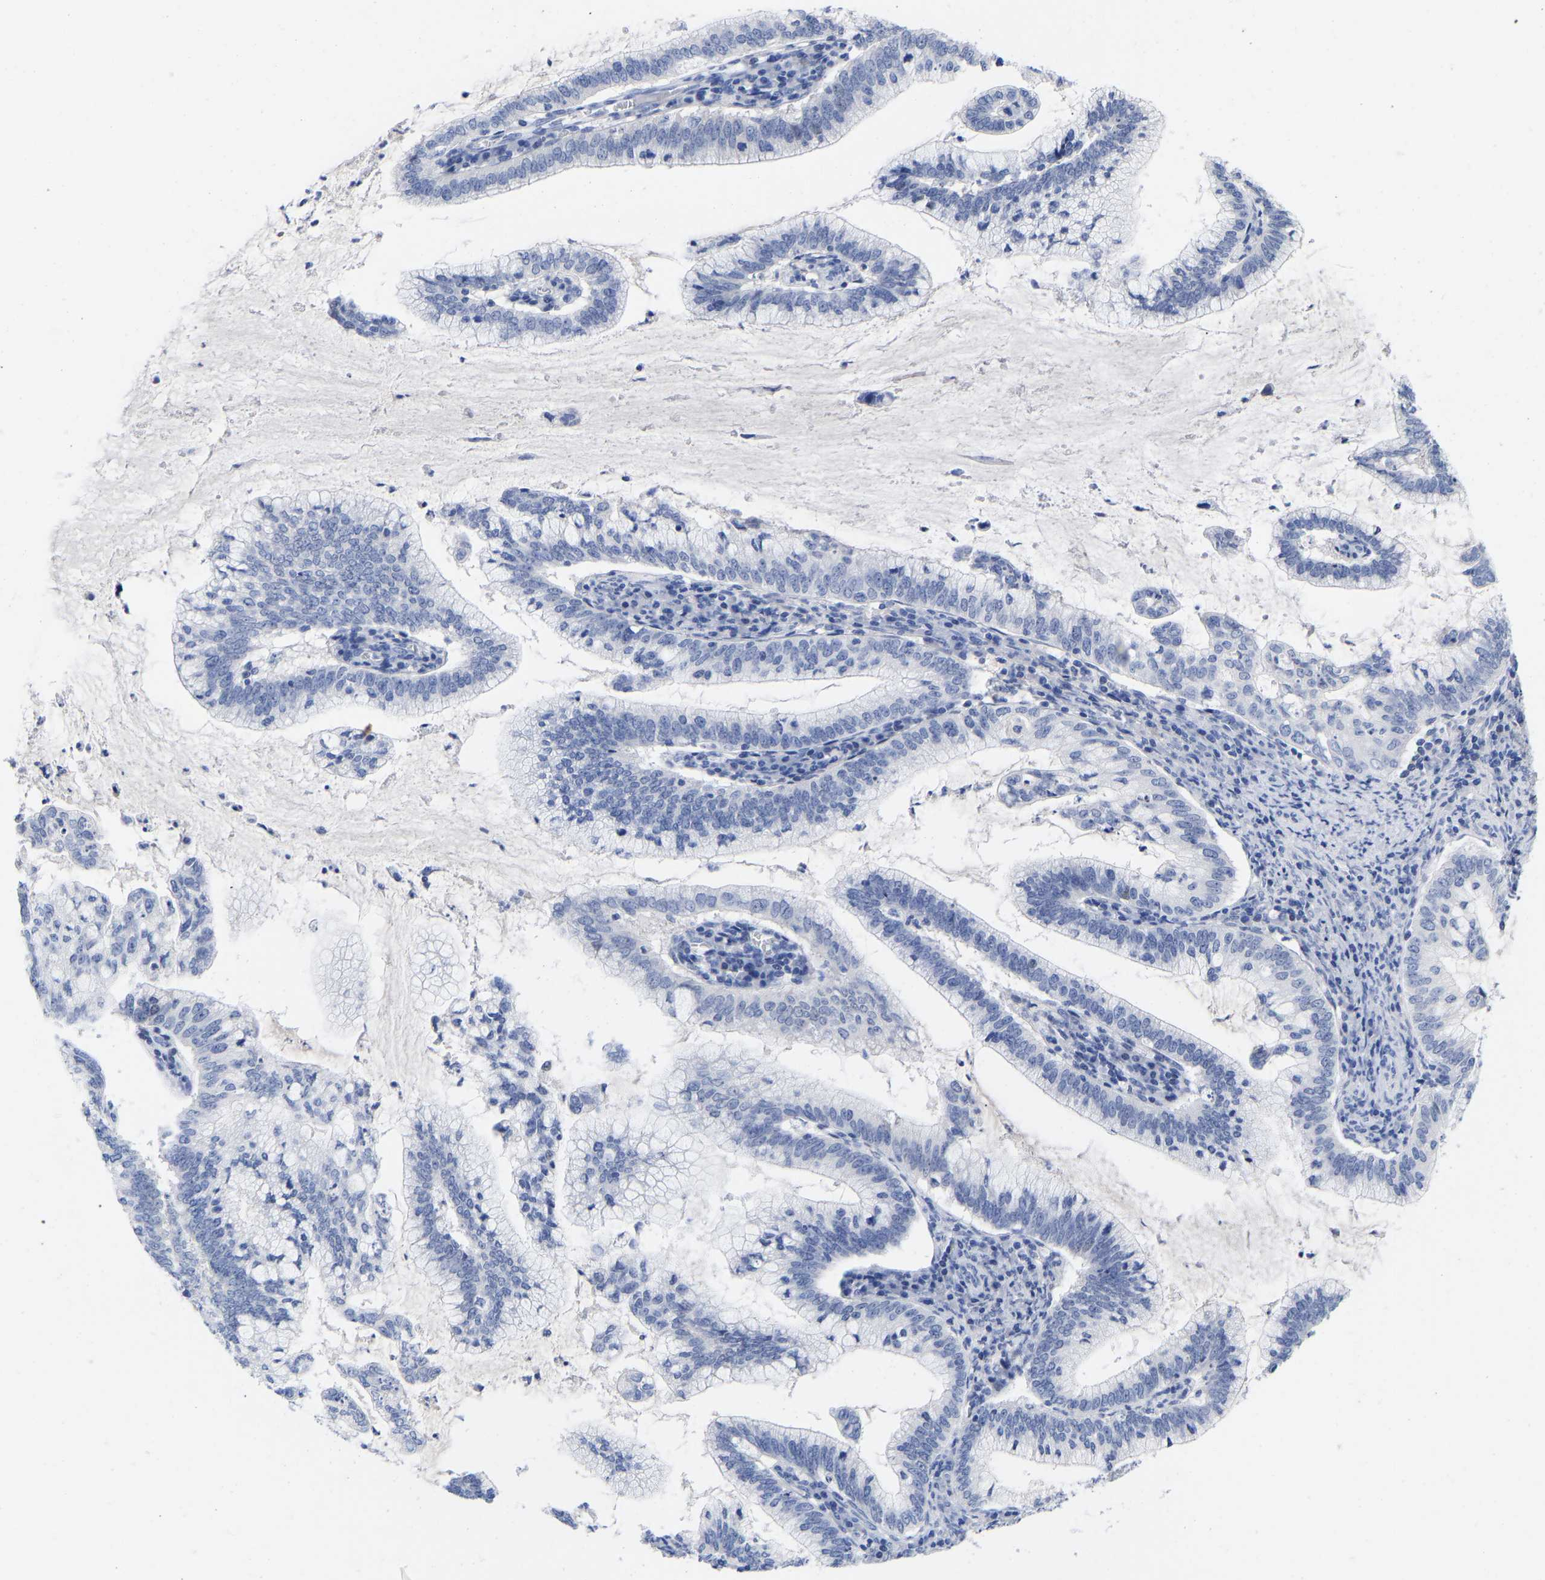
{"staining": {"intensity": "negative", "quantity": "none", "location": "none"}, "tissue": "cervical cancer", "cell_type": "Tumor cells", "image_type": "cancer", "snomed": [{"axis": "morphology", "description": "Adenocarcinoma, NOS"}, {"axis": "topography", "description": "Cervix"}], "caption": "The IHC micrograph has no significant staining in tumor cells of cervical adenocarcinoma tissue. (Brightfield microscopy of DAB (3,3'-diaminobenzidine) immunohistochemistry at high magnification).", "gene": "GPA33", "patient": {"sex": "female", "age": 36}}